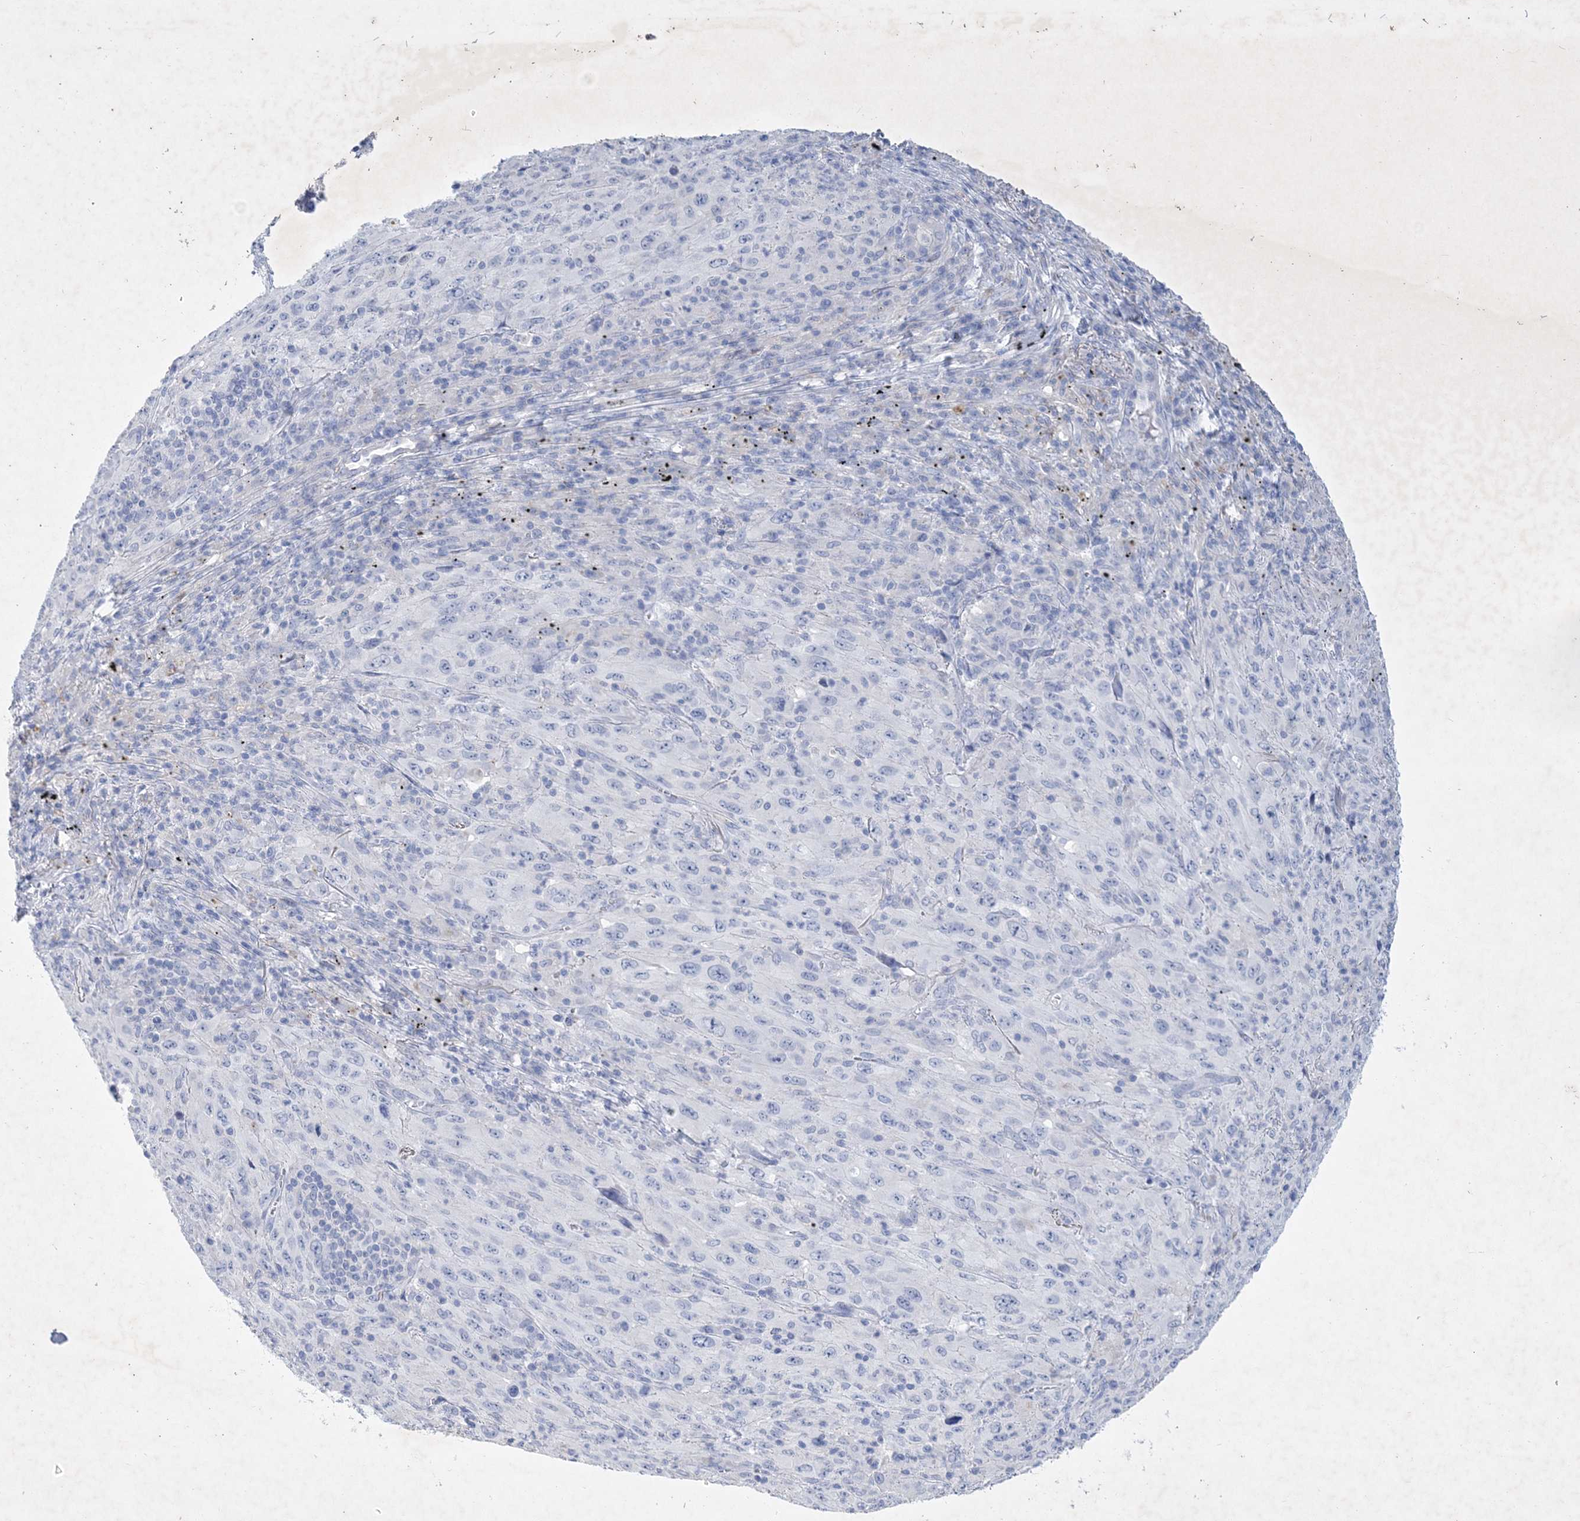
{"staining": {"intensity": "negative", "quantity": "none", "location": "none"}, "tissue": "melanoma", "cell_type": "Tumor cells", "image_type": "cancer", "snomed": [{"axis": "morphology", "description": "Malignant melanoma, Metastatic site"}, {"axis": "topography", "description": "Skin"}], "caption": "The micrograph demonstrates no staining of tumor cells in melanoma. Brightfield microscopy of IHC stained with DAB (3,3'-diaminobenzidine) (brown) and hematoxylin (blue), captured at high magnification.", "gene": "COPS8", "patient": {"sex": "female", "age": 56}}